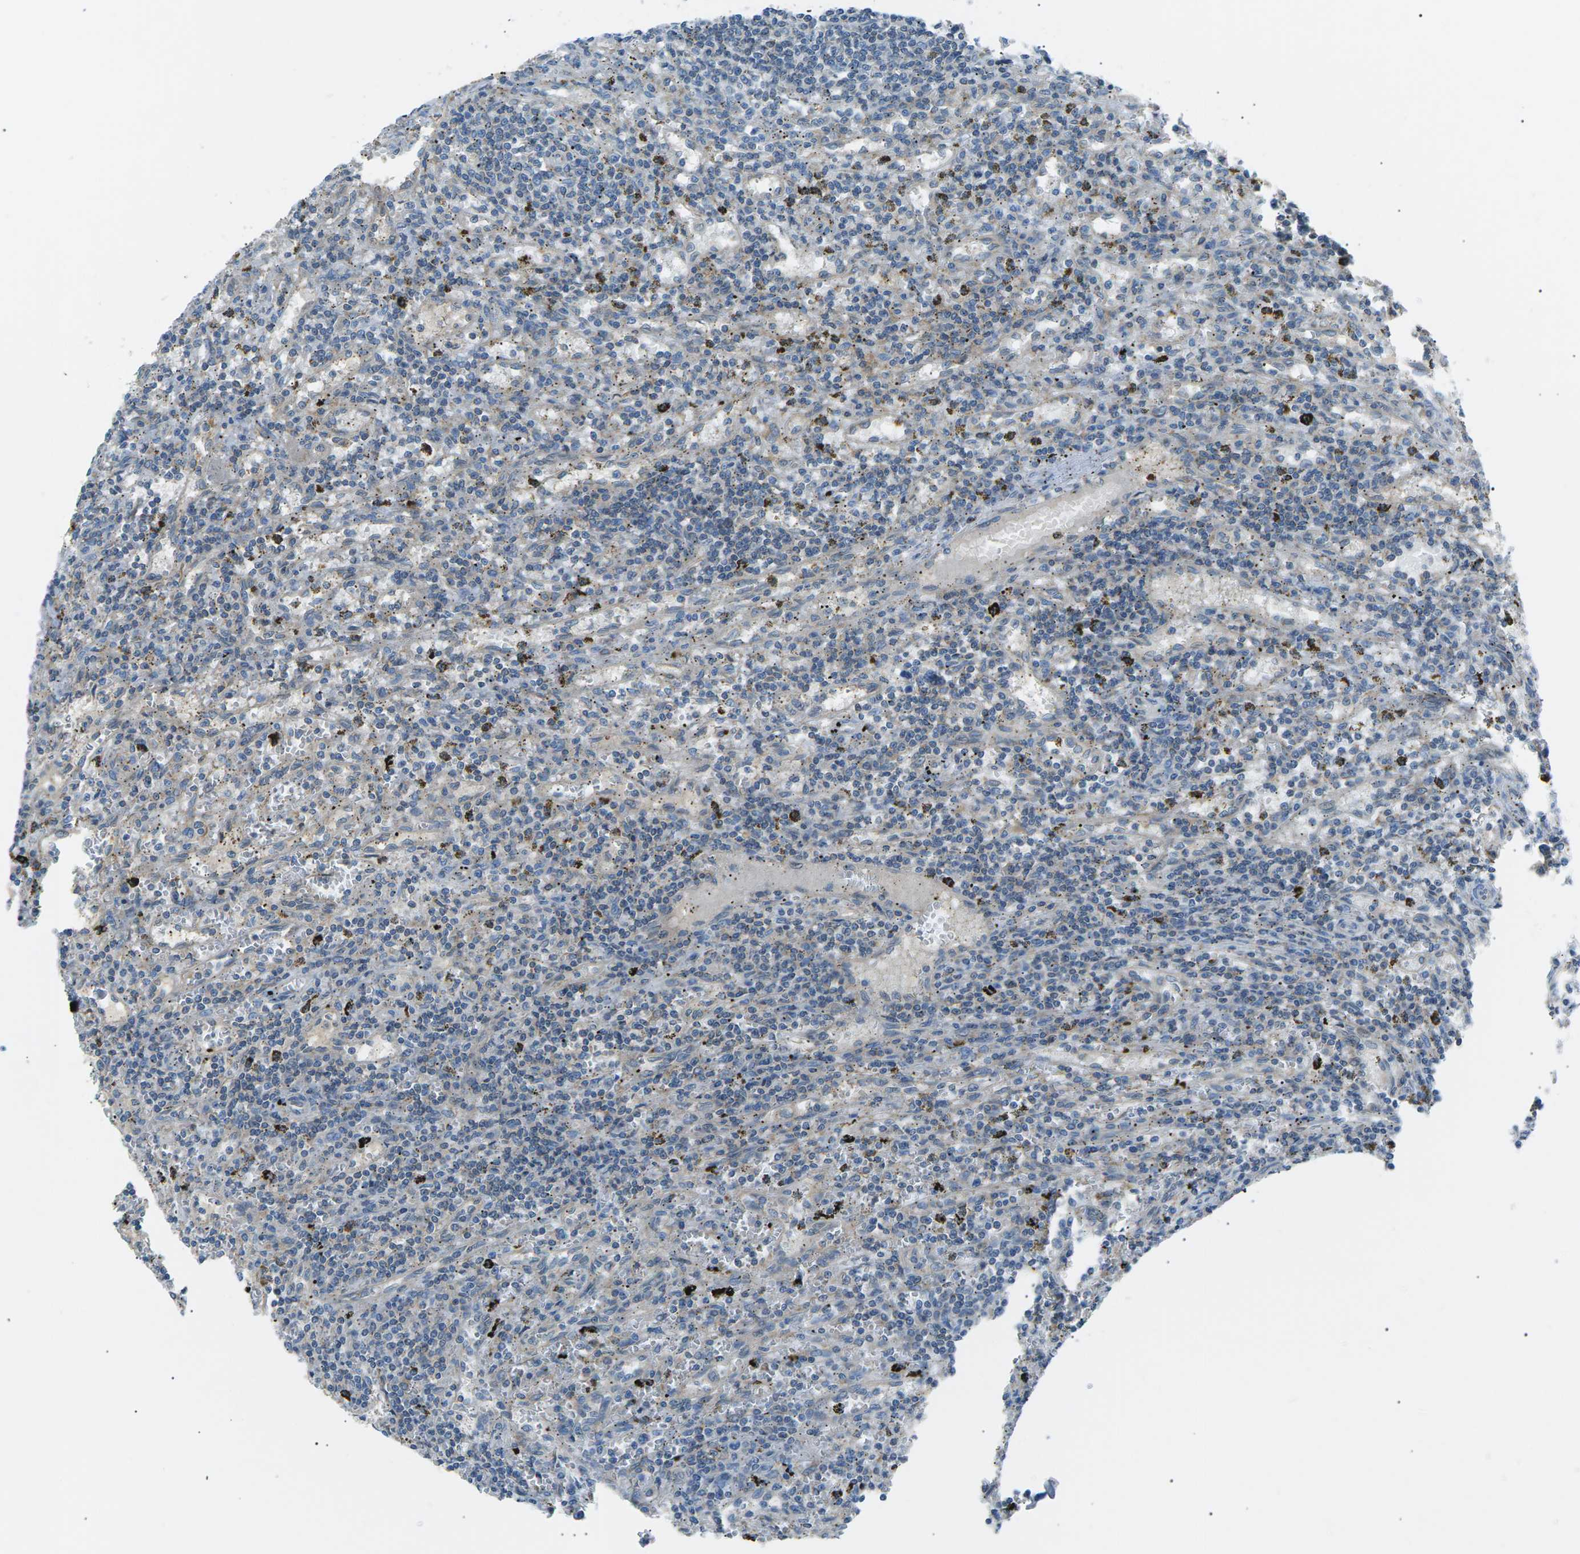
{"staining": {"intensity": "negative", "quantity": "none", "location": "none"}, "tissue": "lymphoma", "cell_type": "Tumor cells", "image_type": "cancer", "snomed": [{"axis": "morphology", "description": "Malignant lymphoma, non-Hodgkin's type, Low grade"}, {"axis": "topography", "description": "Spleen"}], "caption": "Protein analysis of malignant lymphoma, non-Hodgkin's type (low-grade) shows no significant staining in tumor cells.", "gene": "ZDHHC24", "patient": {"sex": "male", "age": 76}}